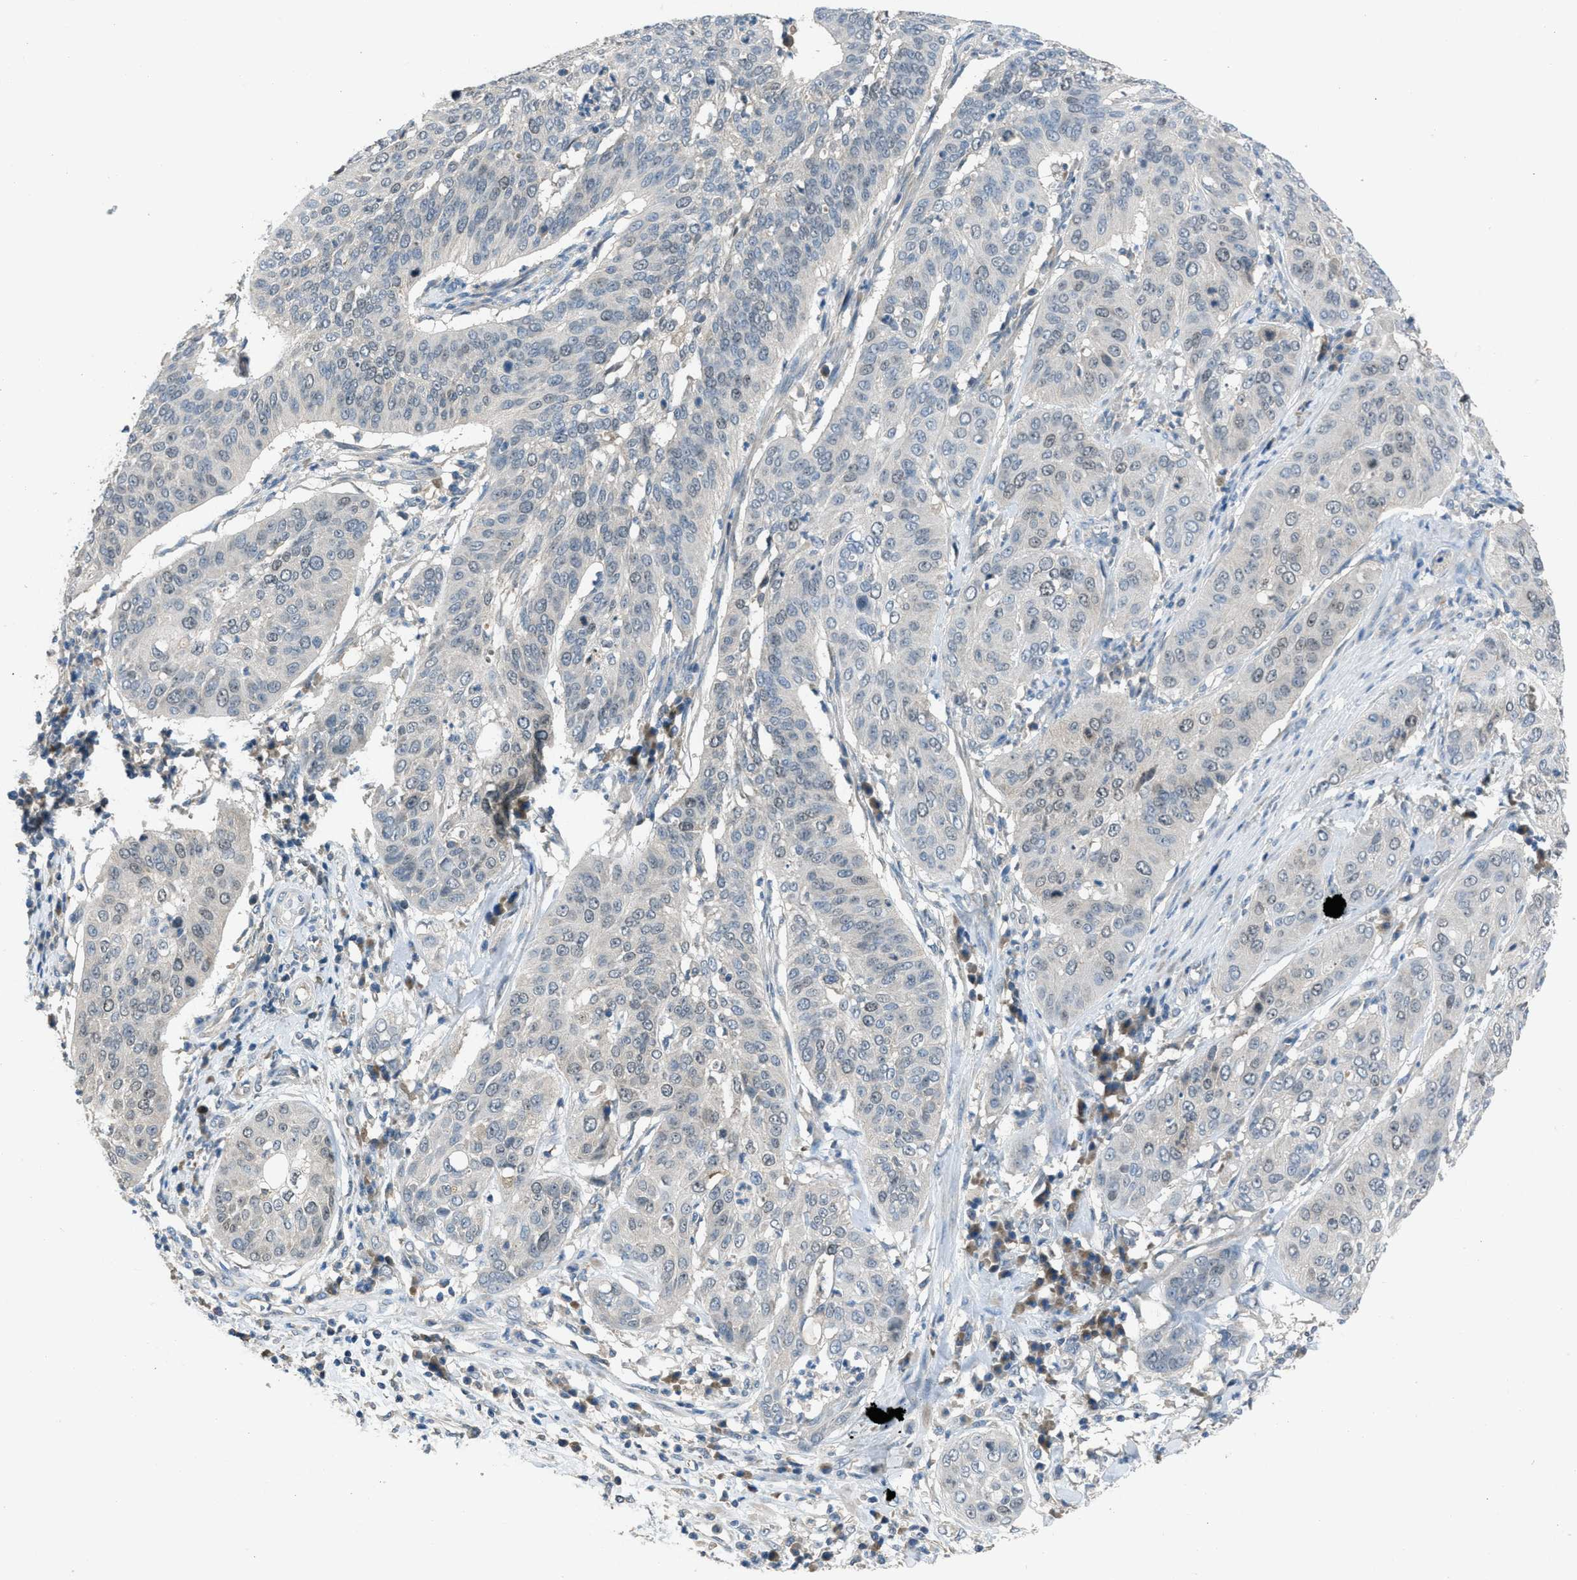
{"staining": {"intensity": "weak", "quantity": "<25%", "location": "nuclear"}, "tissue": "cervical cancer", "cell_type": "Tumor cells", "image_type": "cancer", "snomed": [{"axis": "morphology", "description": "Normal tissue, NOS"}, {"axis": "morphology", "description": "Squamous cell carcinoma, NOS"}, {"axis": "topography", "description": "Cervix"}], "caption": "DAB (3,3'-diaminobenzidine) immunohistochemical staining of human cervical cancer (squamous cell carcinoma) exhibits no significant expression in tumor cells. Brightfield microscopy of immunohistochemistry (IHC) stained with DAB (3,3'-diaminobenzidine) (brown) and hematoxylin (blue), captured at high magnification.", "gene": "MIS18A", "patient": {"sex": "female", "age": 39}}